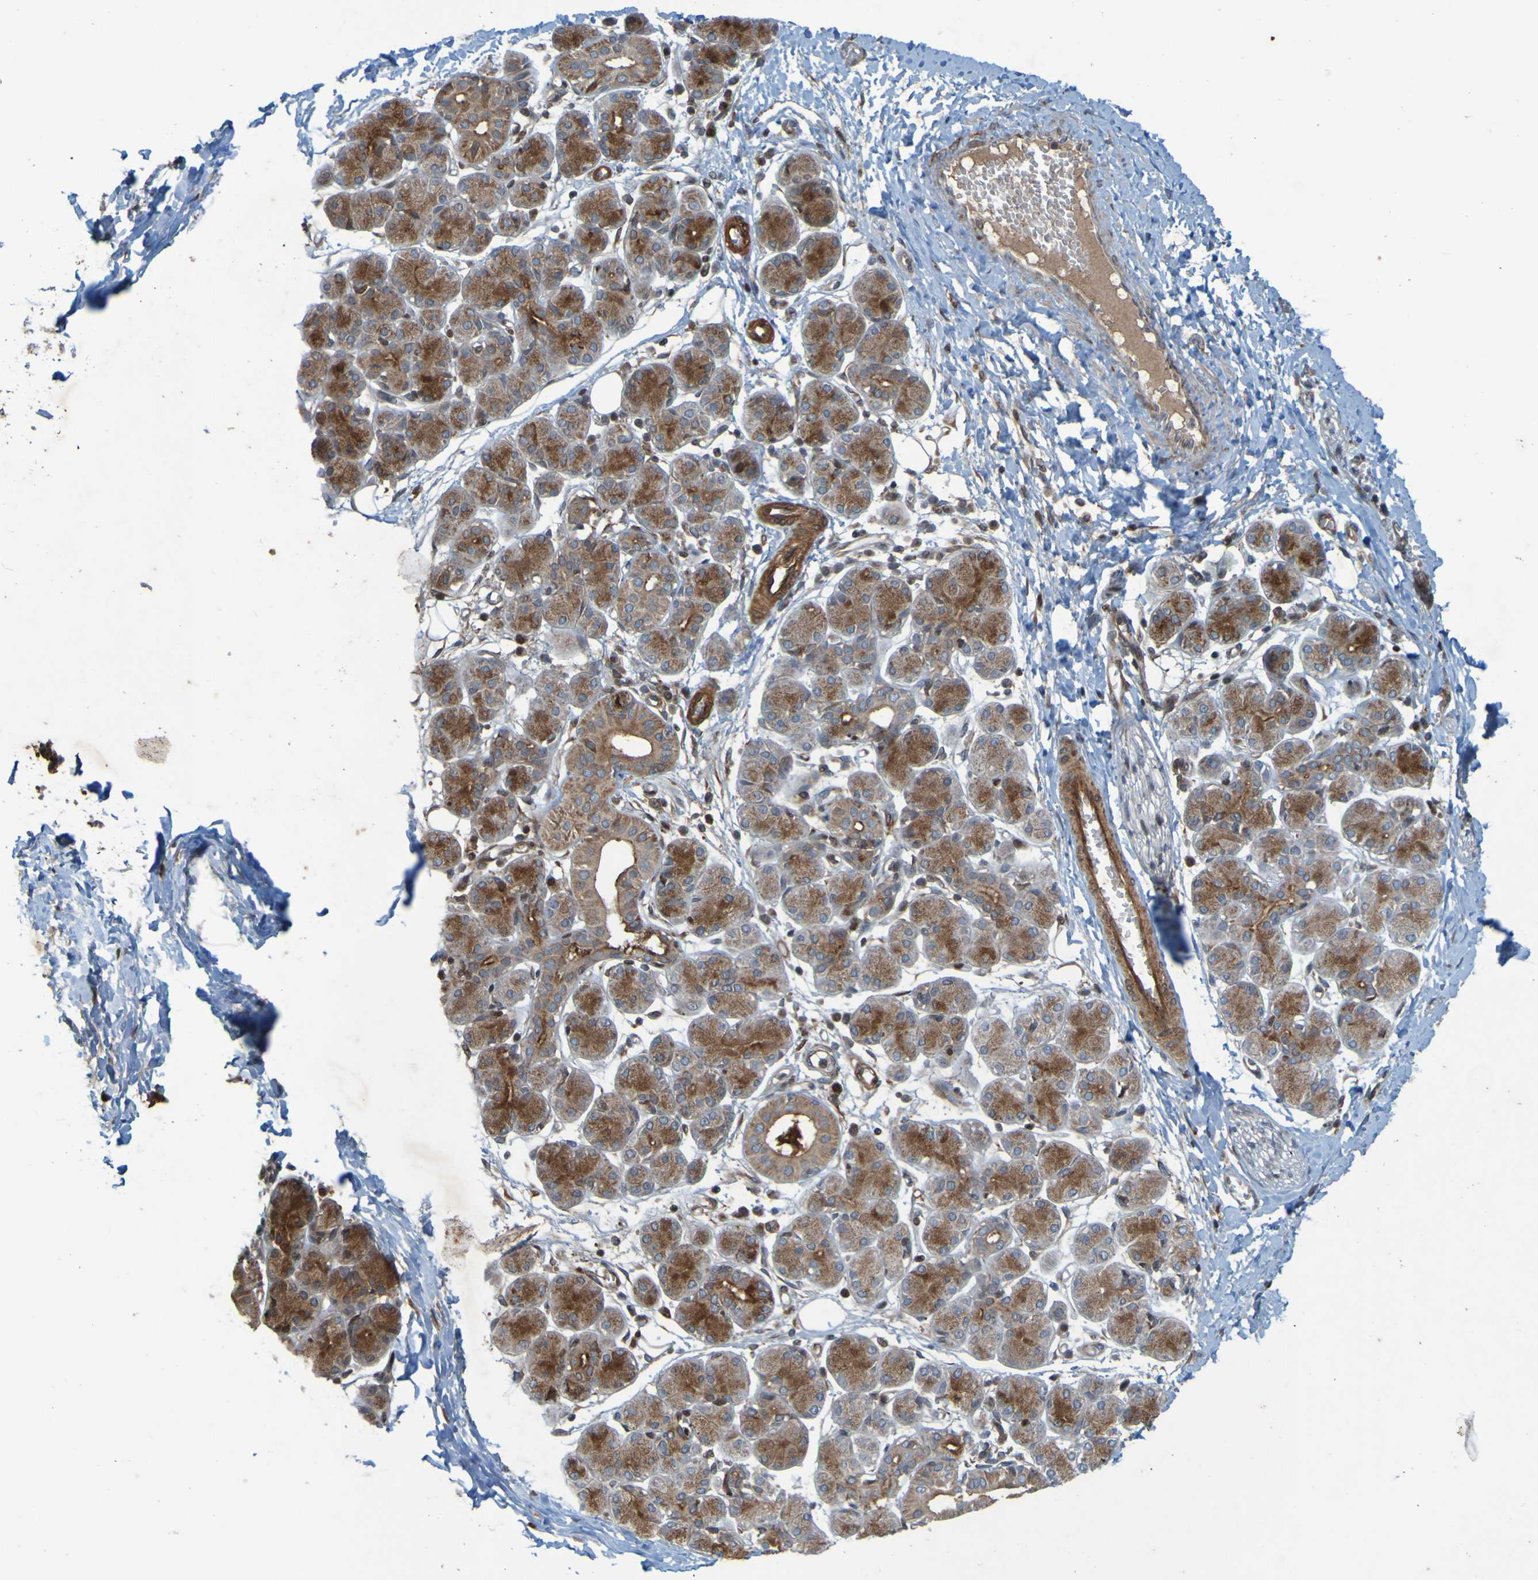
{"staining": {"intensity": "moderate", "quantity": "25%-75%", "location": "cytoplasmic/membranous"}, "tissue": "salivary gland", "cell_type": "Glandular cells", "image_type": "normal", "snomed": [{"axis": "morphology", "description": "Normal tissue, NOS"}, {"axis": "morphology", "description": "Inflammation, NOS"}, {"axis": "topography", "description": "Lymph node"}, {"axis": "topography", "description": "Salivary gland"}], "caption": "Moderate cytoplasmic/membranous protein staining is present in approximately 25%-75% of glandular cells in salivary gland.", "gene": "GUCY1A1", "patient": {"sex": "male", "age": 3}}